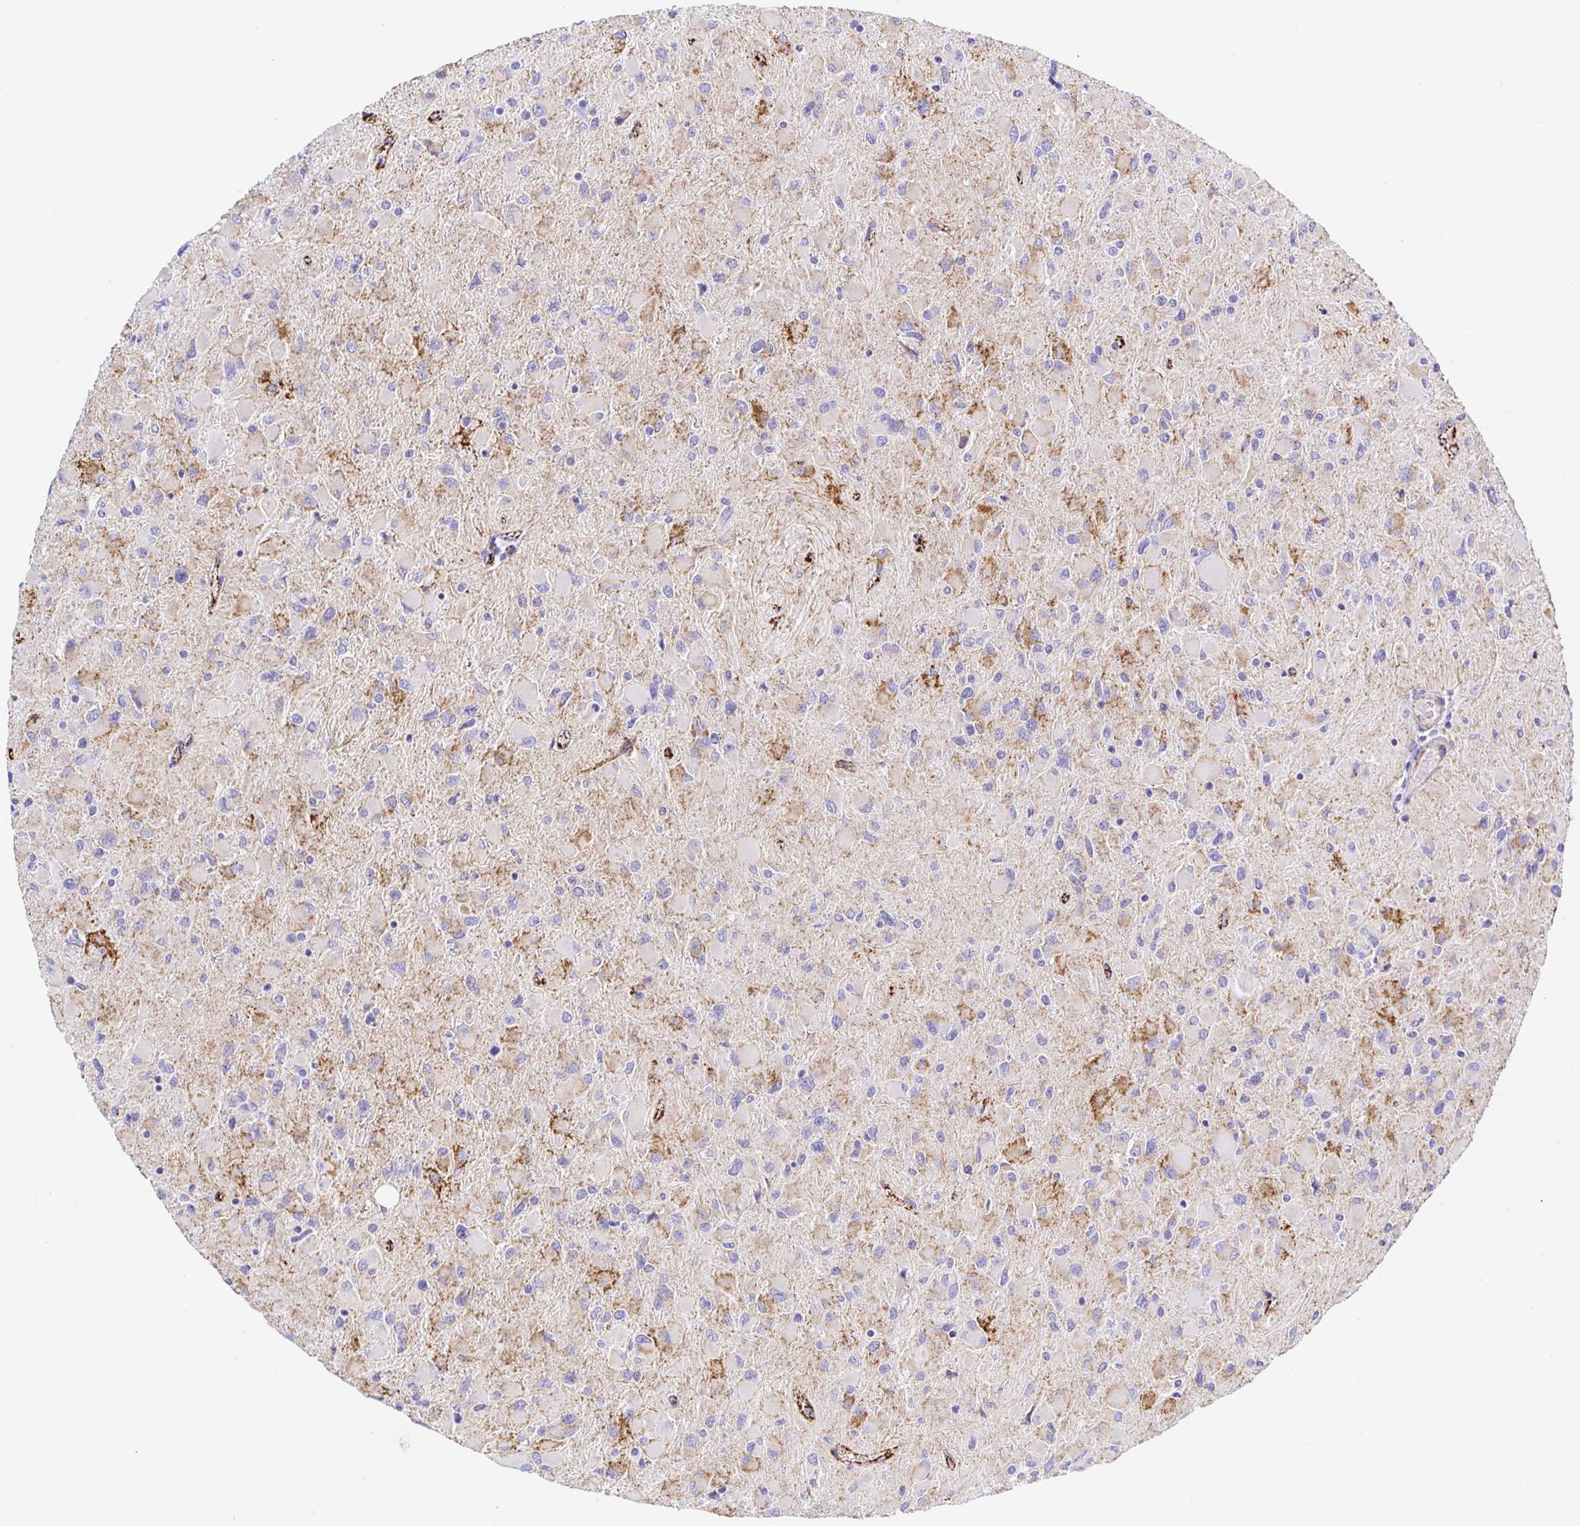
{"staining": {"intensity": "moderate", "quantity": "<25%", "location": "cytoplasmic/membranous"}, "tissue": "glioma", "cell_type": "Tumor cells", "image_type": "cancer", "snomed": [{"axis": "morphology", "description": "Glioma, malignant, High grade"}, {"axis": "topography", "description": "Cerebral cortex"}], "caption": "IHC micrograph of human malignant glioma (high-grade) stained for a protein (brown), which displays low levels of moderate cytoplasmic/membranous staining in about <25% of tumor cells.", "gene": "MAOA", "patient": {"sex": "female", "age": 36}}